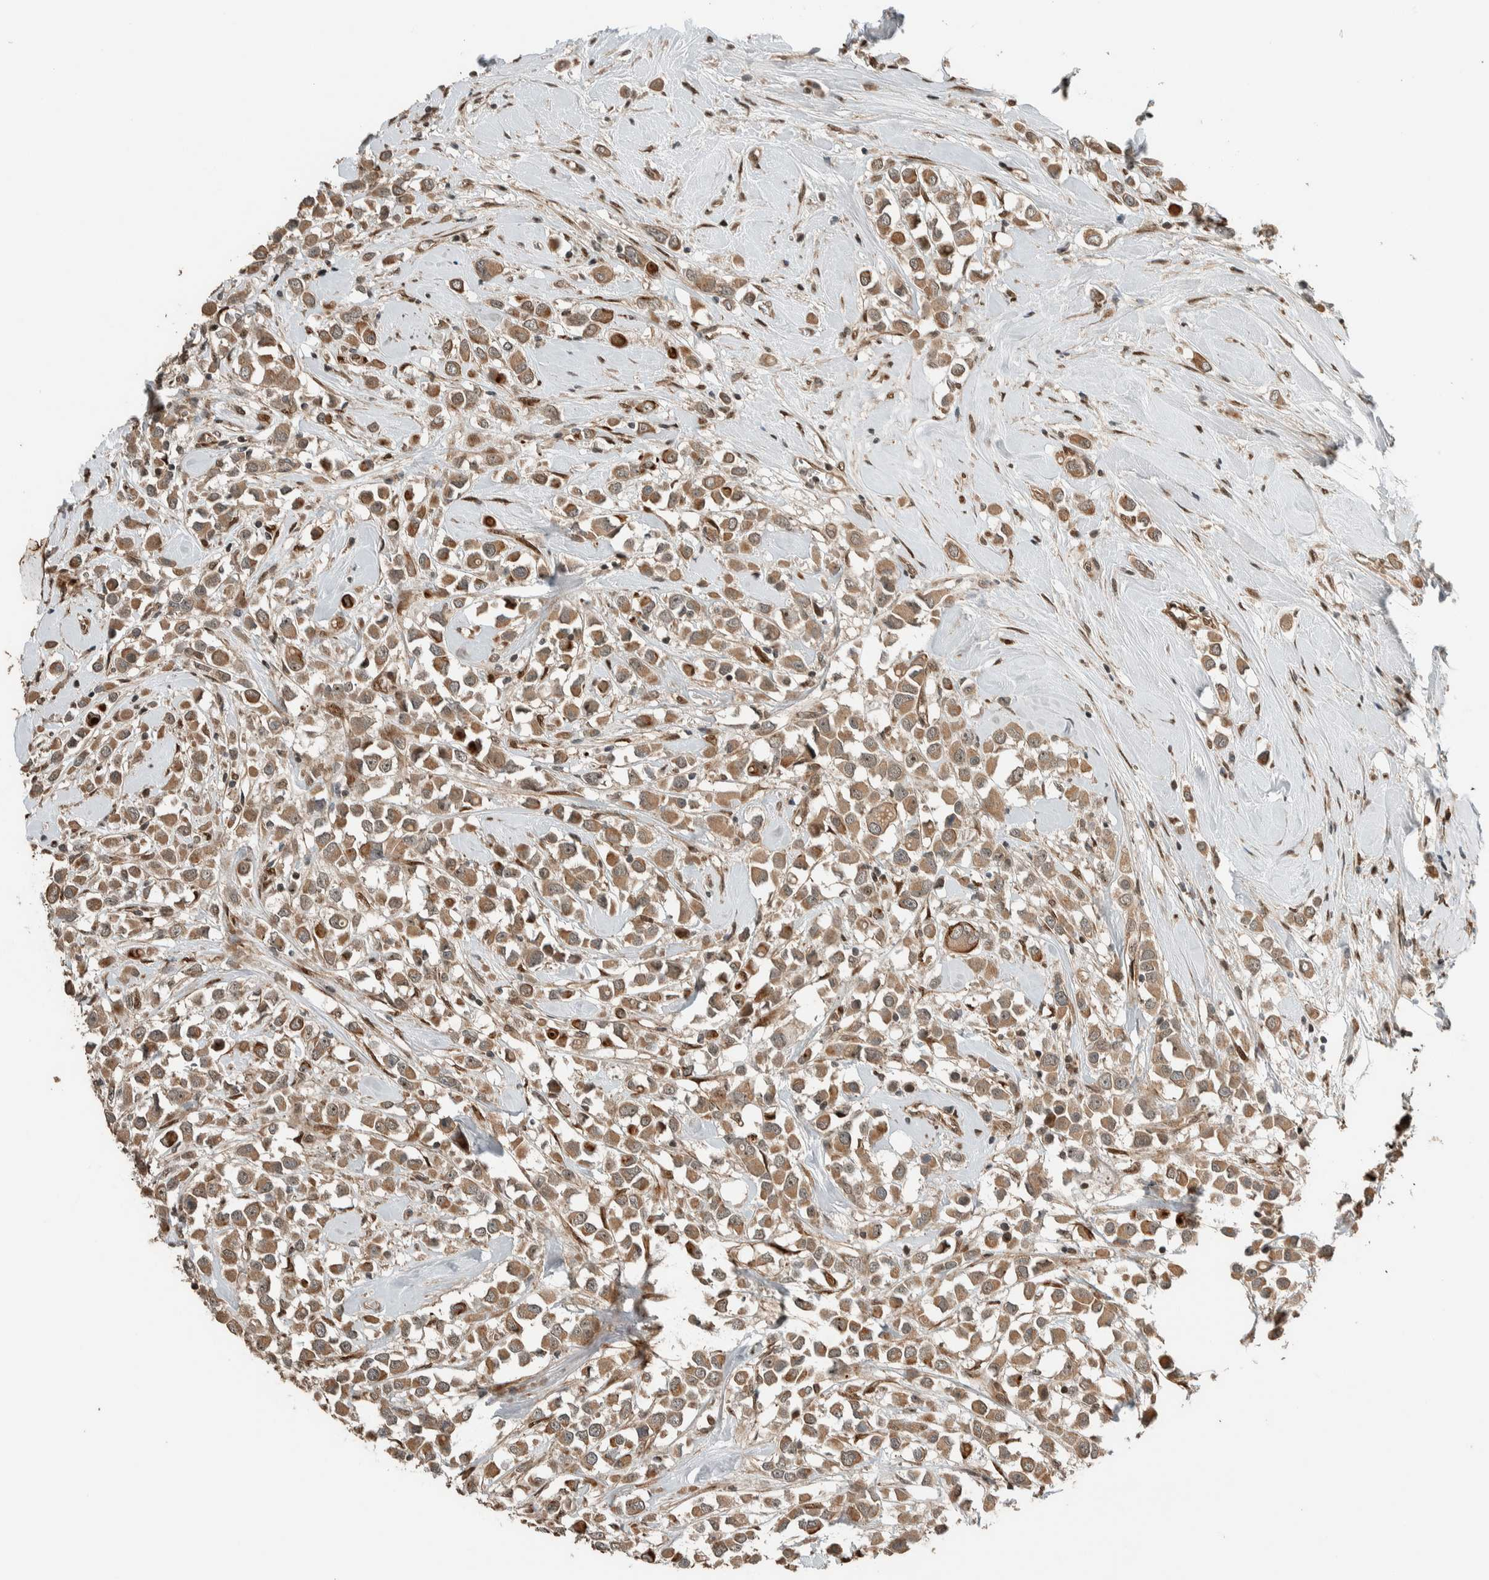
{"staining": {"intensity": "moderate", "quantity": ">75%", "location": "cytoplasmic/membranous"}, "tissue": "breast cancer", "cell_type": "Tumor cells", "image_type": "cancer", "snomed": [{"axis": "morphology", "description": "Duct carcinoma"}, {"axis": "topography", "description": "Breast"}], "caption": "Protein expression by IHC demonstrates moderate cytoplasmic/membranous expression in approximately >75% of tumor cells in breast cancer (infiltrating ductal carcinoma). The protein of interest is stained brown, and the nuclei are stained in blue (DAB IHC with brightfield microscopy, high magnification).", "gene": "STXBP4", "patient": {"sex": "female", "age": 61}}